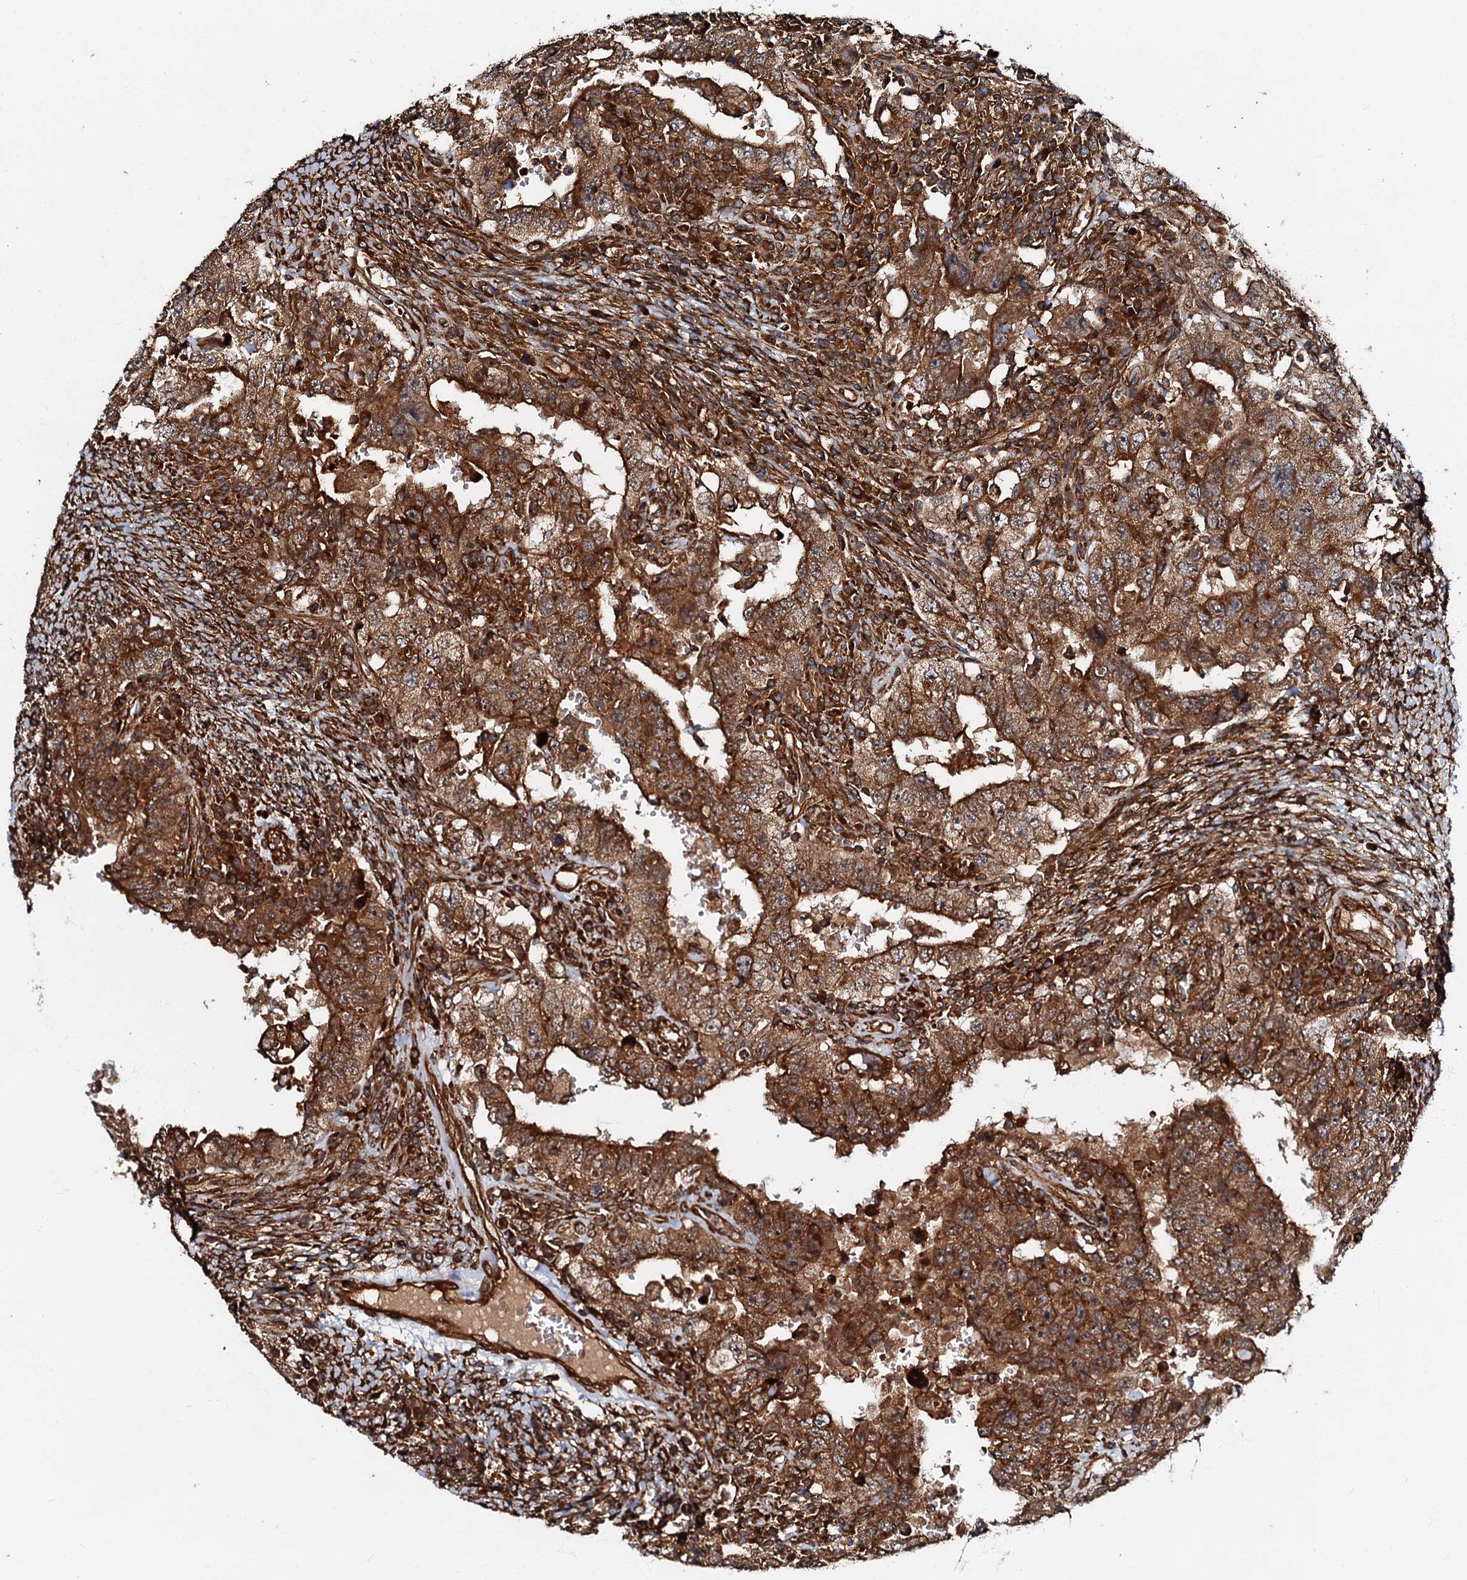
{"staining": {"intensity": "strong", "quantity": ">75%", "location": "cytoplasmic/membranous"}, "tissue": "testis cancer", "cell_type": "Tumor cells", "image_type": "cancer", "snomed": [{"axis": "morphology", "description": "Carcinoma, Embryonal, NOS"}, {"axis": "topography", "description": "Testis"}], "caption": "This is a micrograph of IHC staining of embryonal carcinoma (testis), which shows strong expression in the cytoplasmic/membranous of tumor cells.", "gene": "BLOC1S6", "patient": {"sex": "male", "age": 26}}